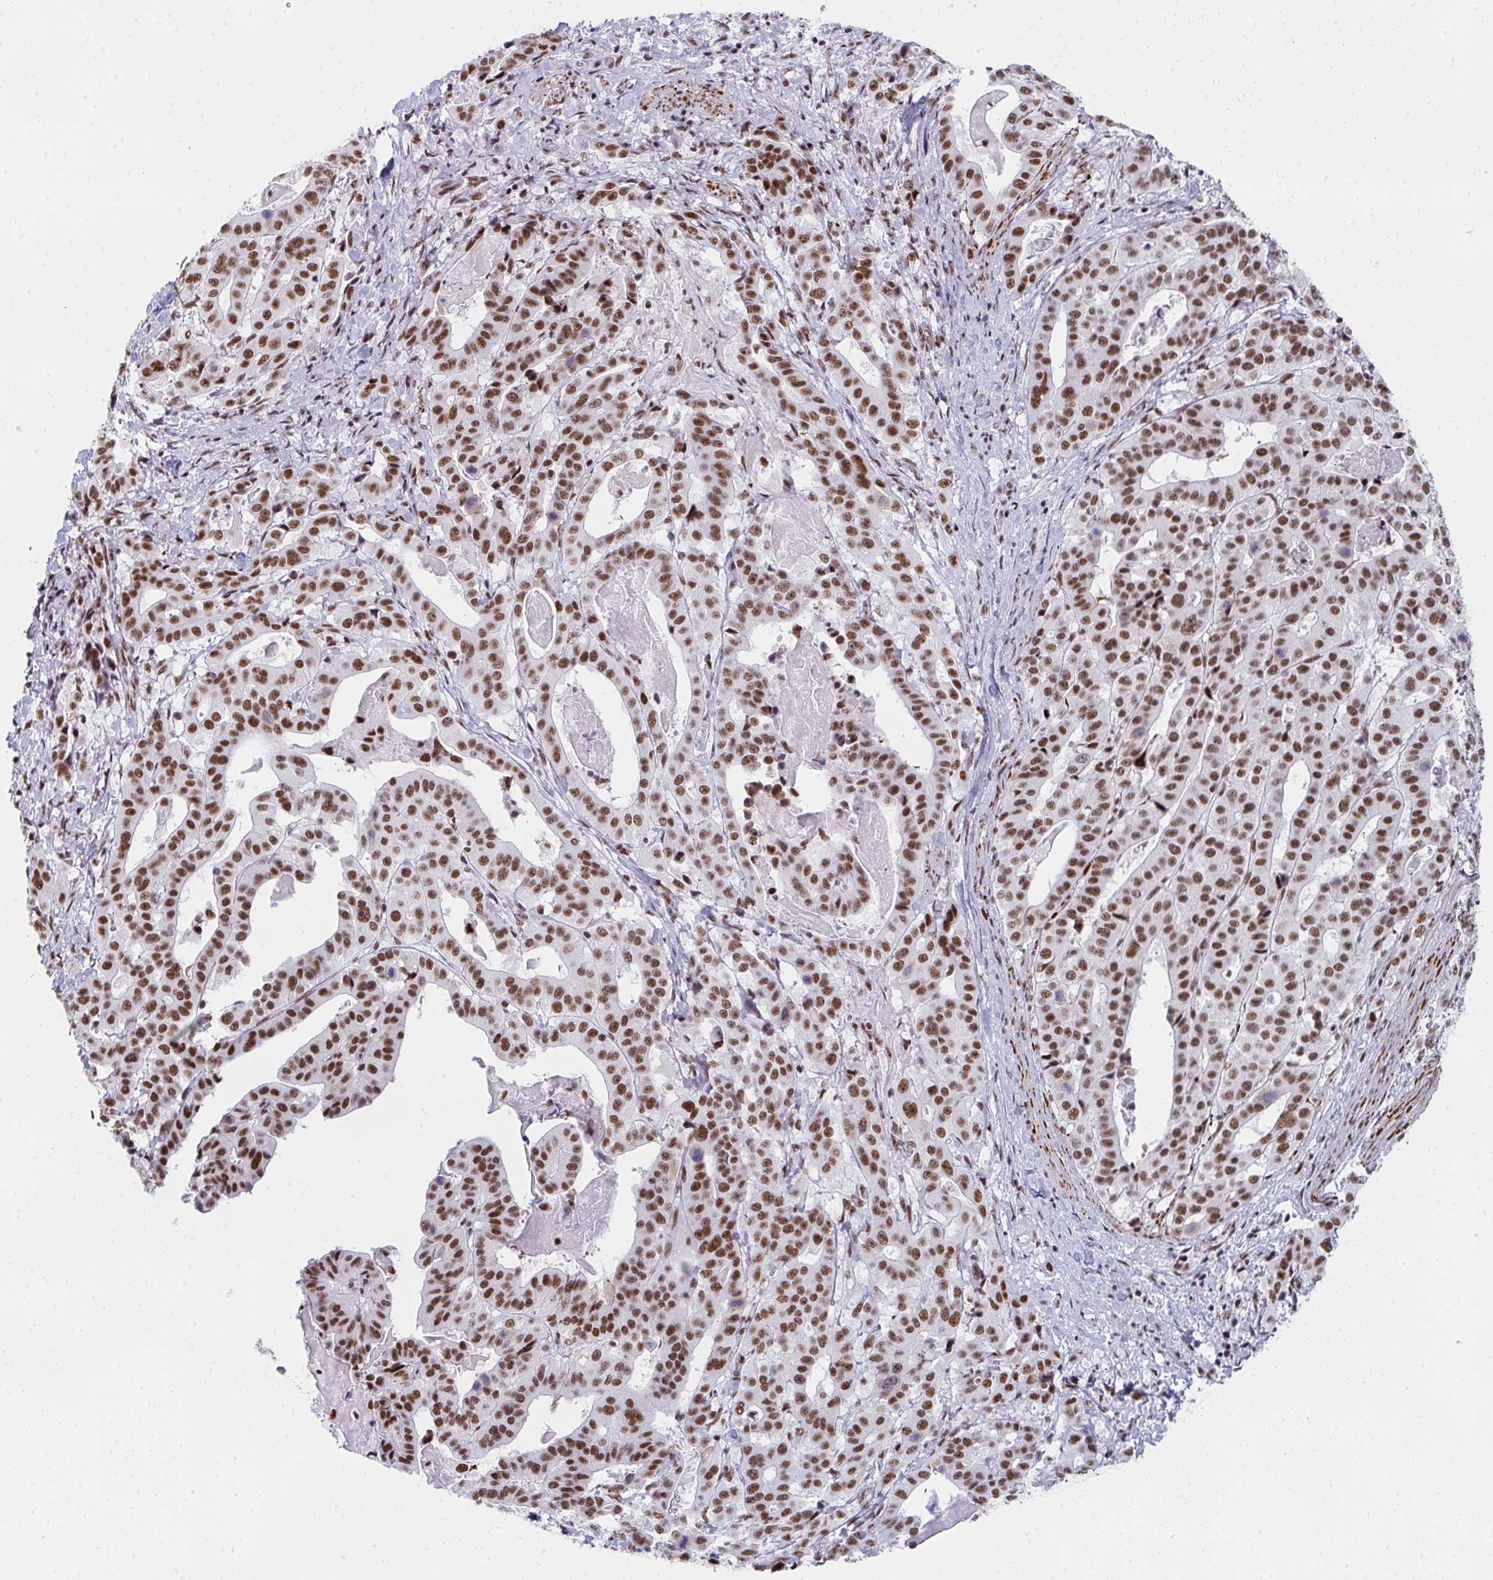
{"staining": {"intensity": "moderate", "quantity": ">75%", "location": "nuclear"}, "tissue": "stomach cancer", "cell_type": "Tumor cells", "image_type": "cancer", "snomed": [{"axis": "morphology", "description": "Adenocarcinoma, NOS"}, {"axis": "topography", "description": "Stomach"}], "caption": "Immunohistochemistry (IHC) photomicrograph of neoplastic tissue: human stomach cancer (adenocarcinoma) stained using immunohistochemistry reveals medium levels of moderate protein expression localized specifically in the nuclear of tumor cells, appearing as a nuclear brown color.", "gene": "SNRNP70", "patient": {"sex": "male", "age": 48}}